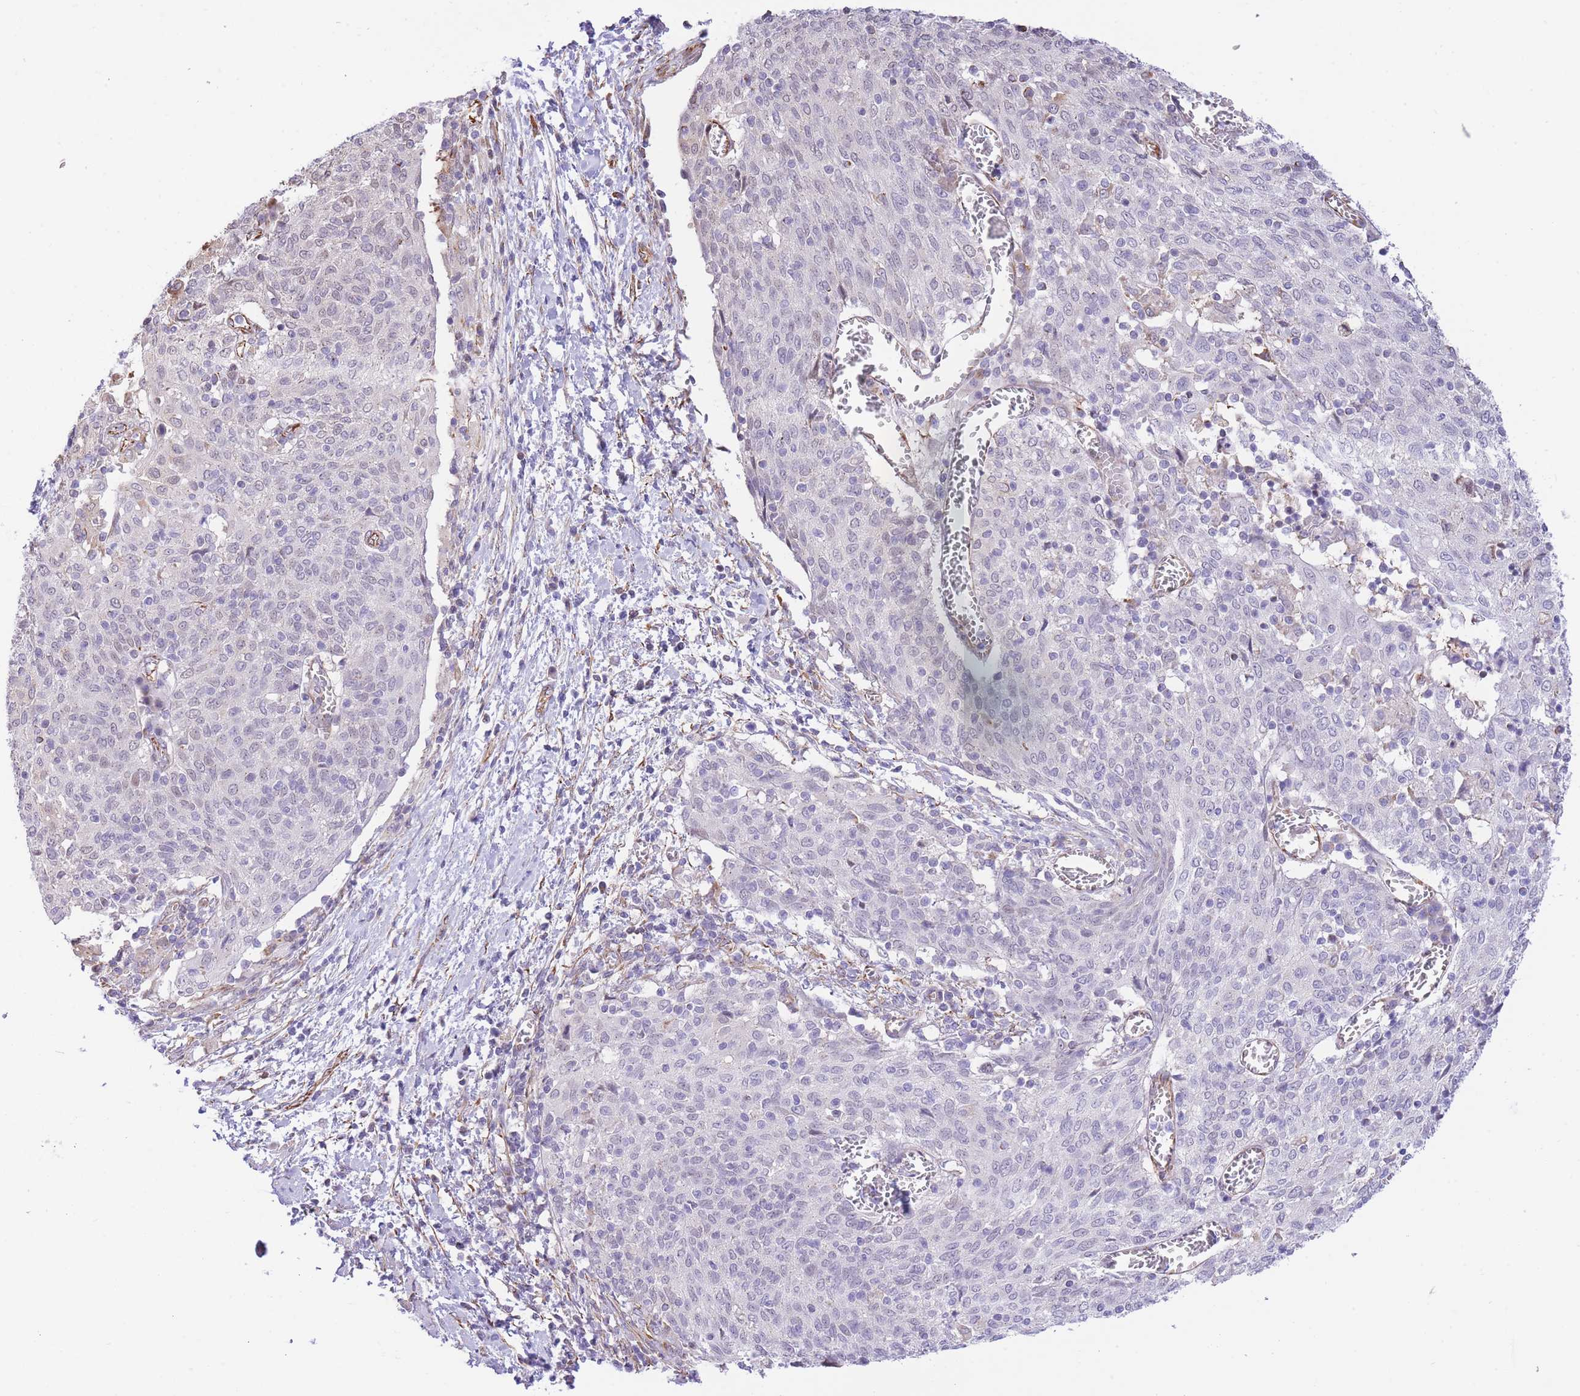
{"staining": {"intensity": "negative", "quantity": "none", "location": "none"}, "tissue": "cervical cancer", "cell_type": "Tumor cells", "image_type": "cancer", "snomed": [{"axis": "morphology", "description": "Squamous cell carcinoma, NOS"}, {"axis": "topography", "description": "Cervix"}], "caption": "Tumor cells show no significant expression in cervical cancer.", "gene": "PSG8", "patient": {"sex": "female", "age": 52}}